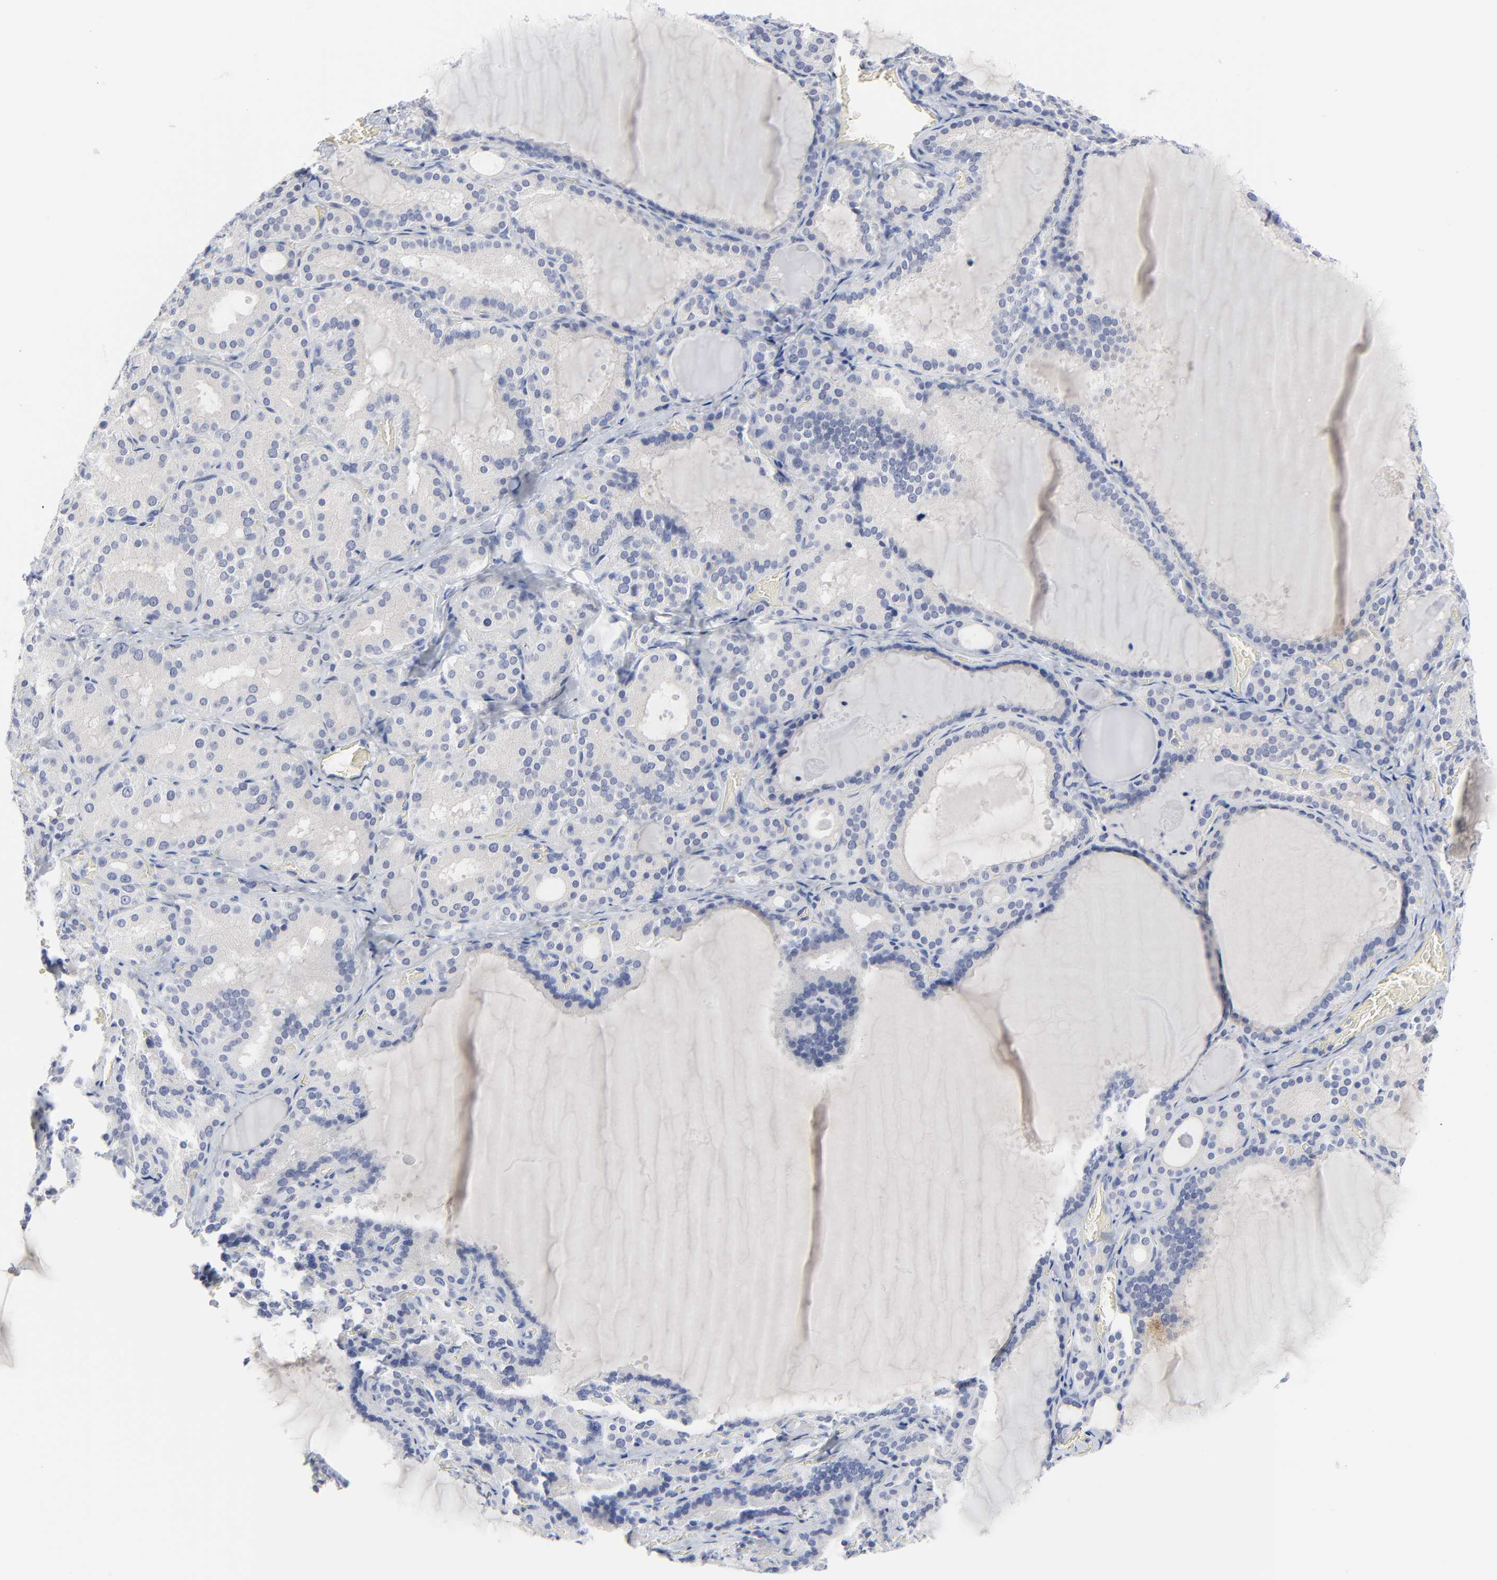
{"staining": {"intensity": "negative", "quantity": "none", "location": "none"}, "tissue": "thyroid gland", "cell_type": "Glandular cells", "image_type": "normal", "snomed": [{"axis": "morphology", "description": "Normal tissue, NOS"}, {"axis": "topography", "description": "Thyroid gland"}], "caption": "The image exhibits no significant expression in glandular cells of thyroid gland.", "gene": "CLEC4G", "patient": {"sex": "female", "age": 33}}